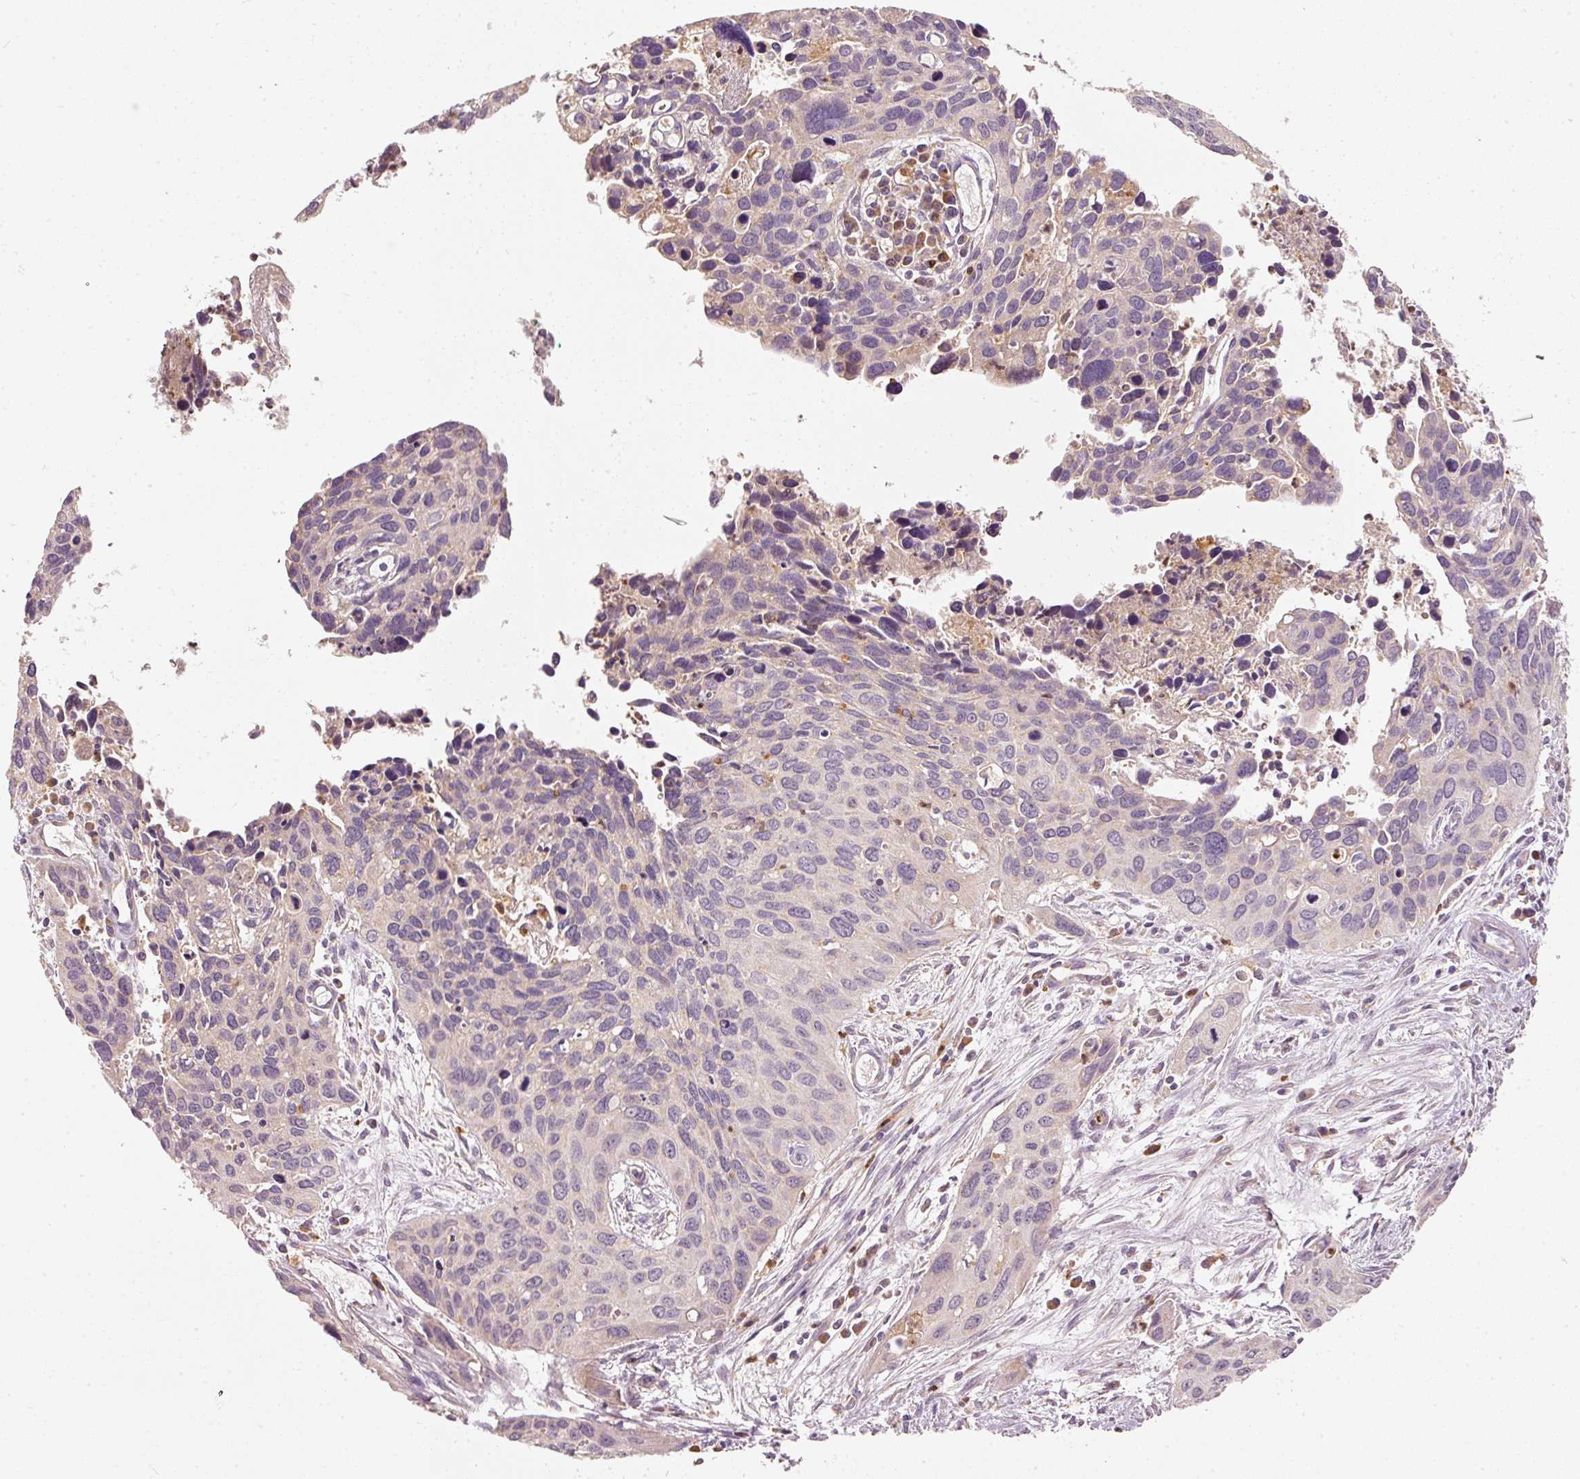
{"staining": {"intensity": "negative", "quantity": "none", "location": "none"}, "tissue": "cervical cancer", "cell_type": "Tumor cells", "image_type": "cancer", "snomed": [{"axis": "morphology", "description": "Squamous cell carcinoma, NOS"}, {"axis": "topography", "description": "Cervix"}], "caption": "This is a photomicrograph of immunohistochemistry staining of squamous cell carcinoma (cervical), which shows no positivity in tumor cells.", "gene": "PSENEN", "patient": {"sex": "female", "age": 55}}